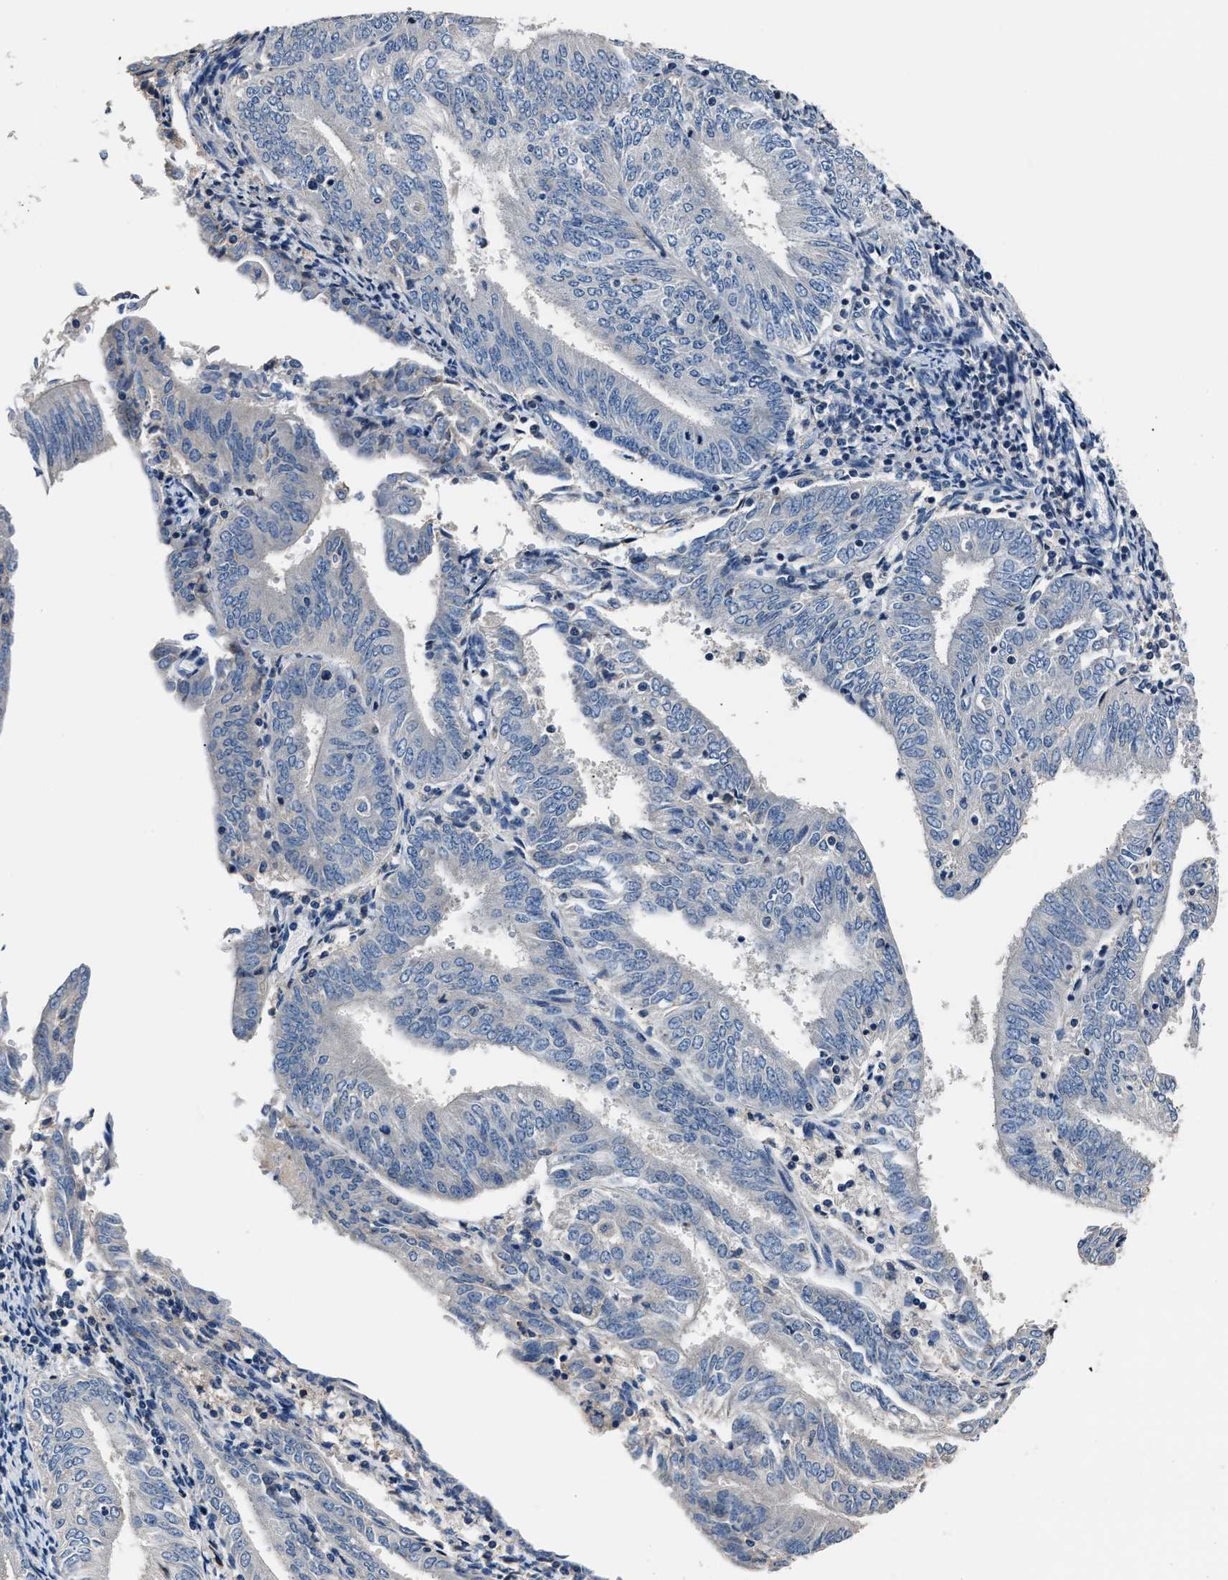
{"staining": {"intensity": "negative", "quantity": "none", "location": "none"}, "tissue": "endometrial cancer", "cell_type": "Tumor cells", "image_type": "cancer", "snomed": [{"axis": "morphology", "description": "Adenocarcinoma, NOS"}, {"axis": "topography", "description": "Endometrium"}], "caption": "Protein analysis of endometrial cancer demonstrates no significant expression in tumor cells.", "gene": "DNAJC24", "patient": {"sex": "female", "age": 58}}